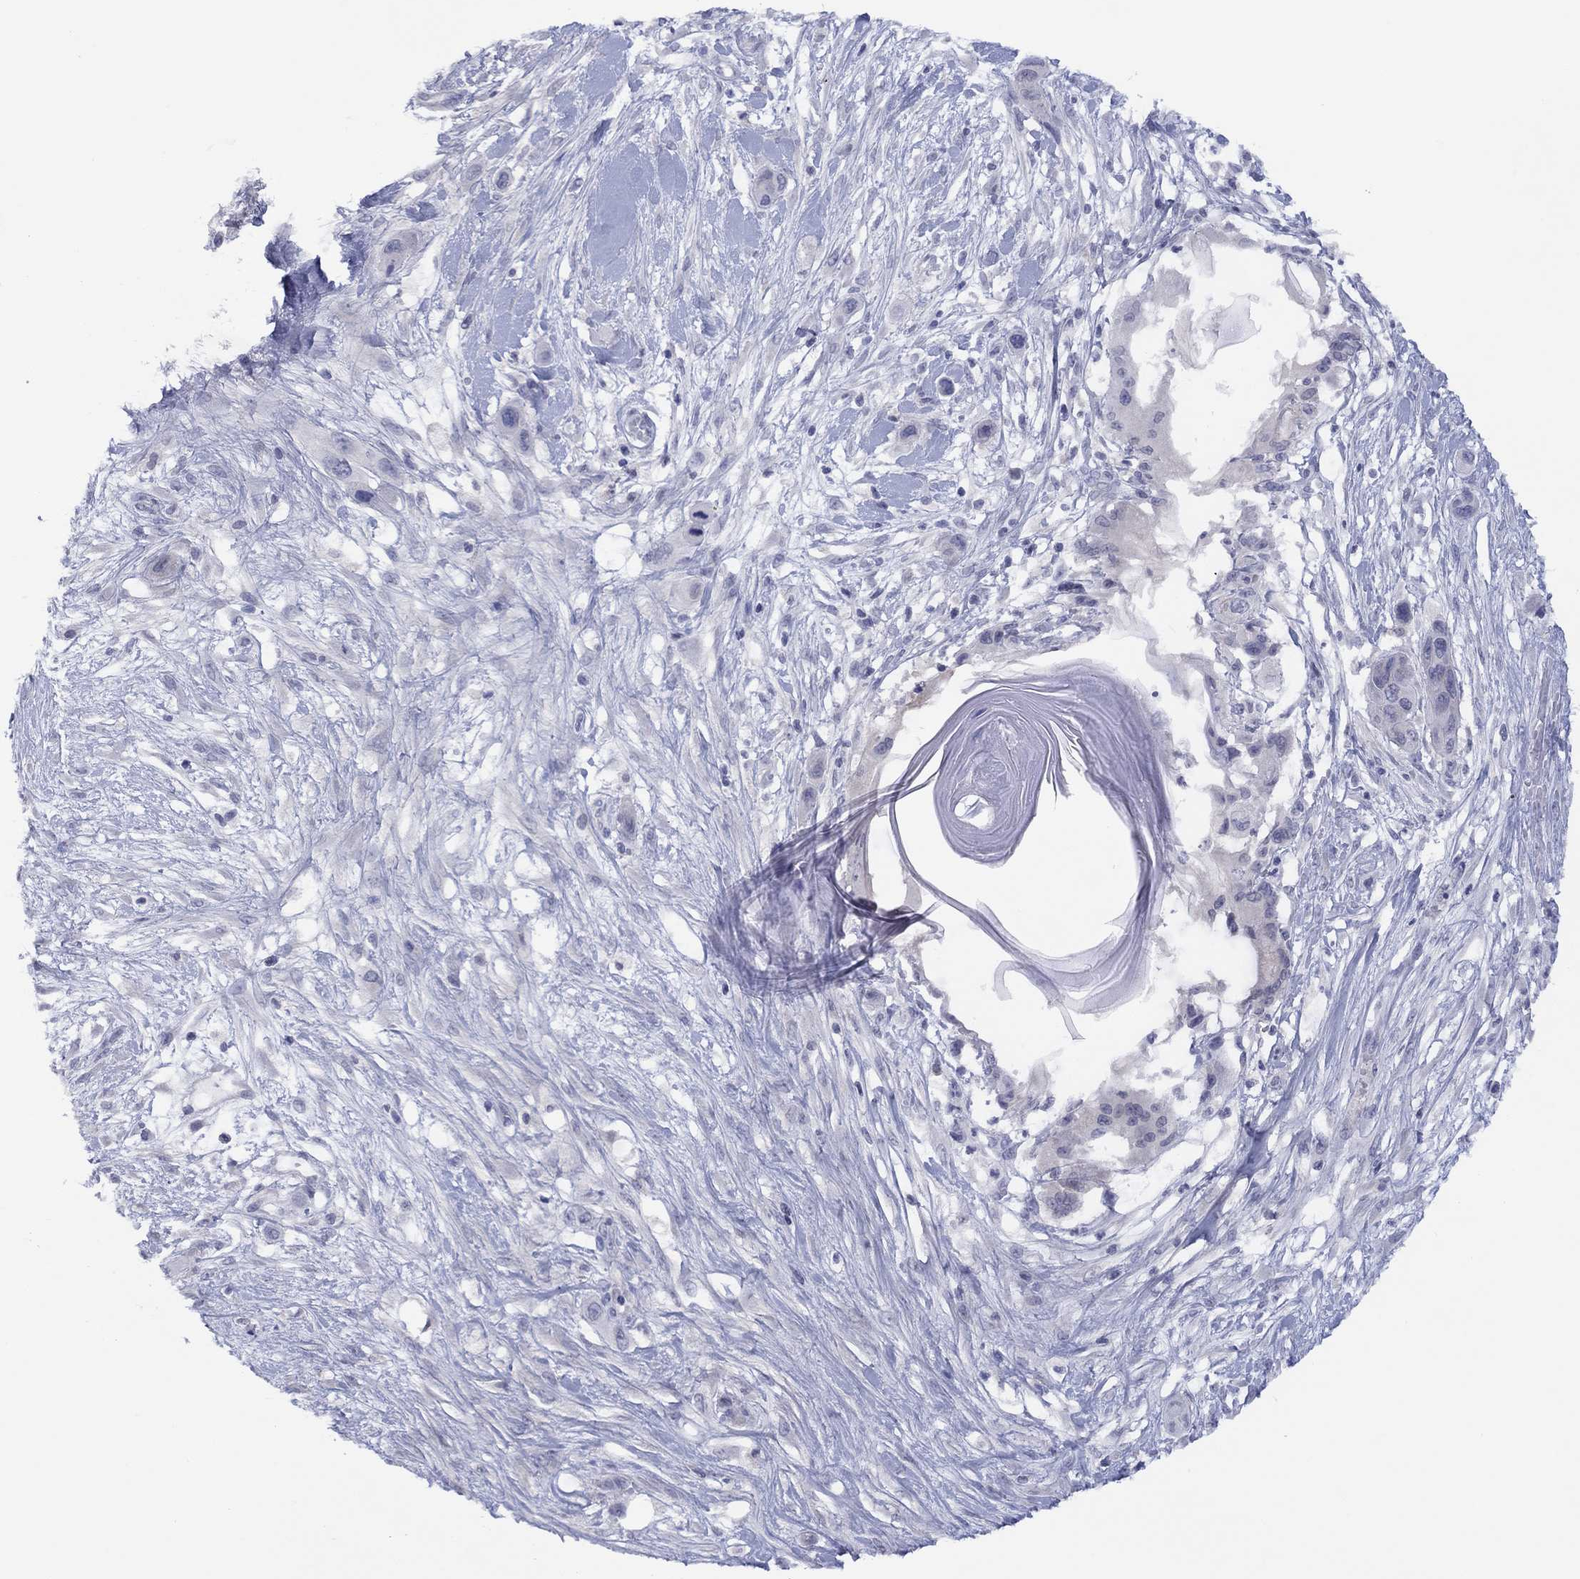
{"staining": {"intensity": "negative", "quantity": "none", "location": "none"}, "tissue": "skin cancer", "cell_type": "Tumor cells", "image_type": "cancer", "snomed": [{"axis": "morphology", "description": "Squamous cell carcinoma, NOS"}, {"axis": "topography", "description": "Skin"}], "caption": "An immunohistochemistry micrograph of skin squamous cell carcinoma is shown. There is no staining in tumor cells of skin squamous cell carcinoma. Brightfield microscopy of IHC stained with DAB (3,3'-diaminobenzidine) (brown) and hematoxylin (blue), captured at high magnification.", "gene": "CYP2B6", "patient": {"sex": "male", "age": 79}}